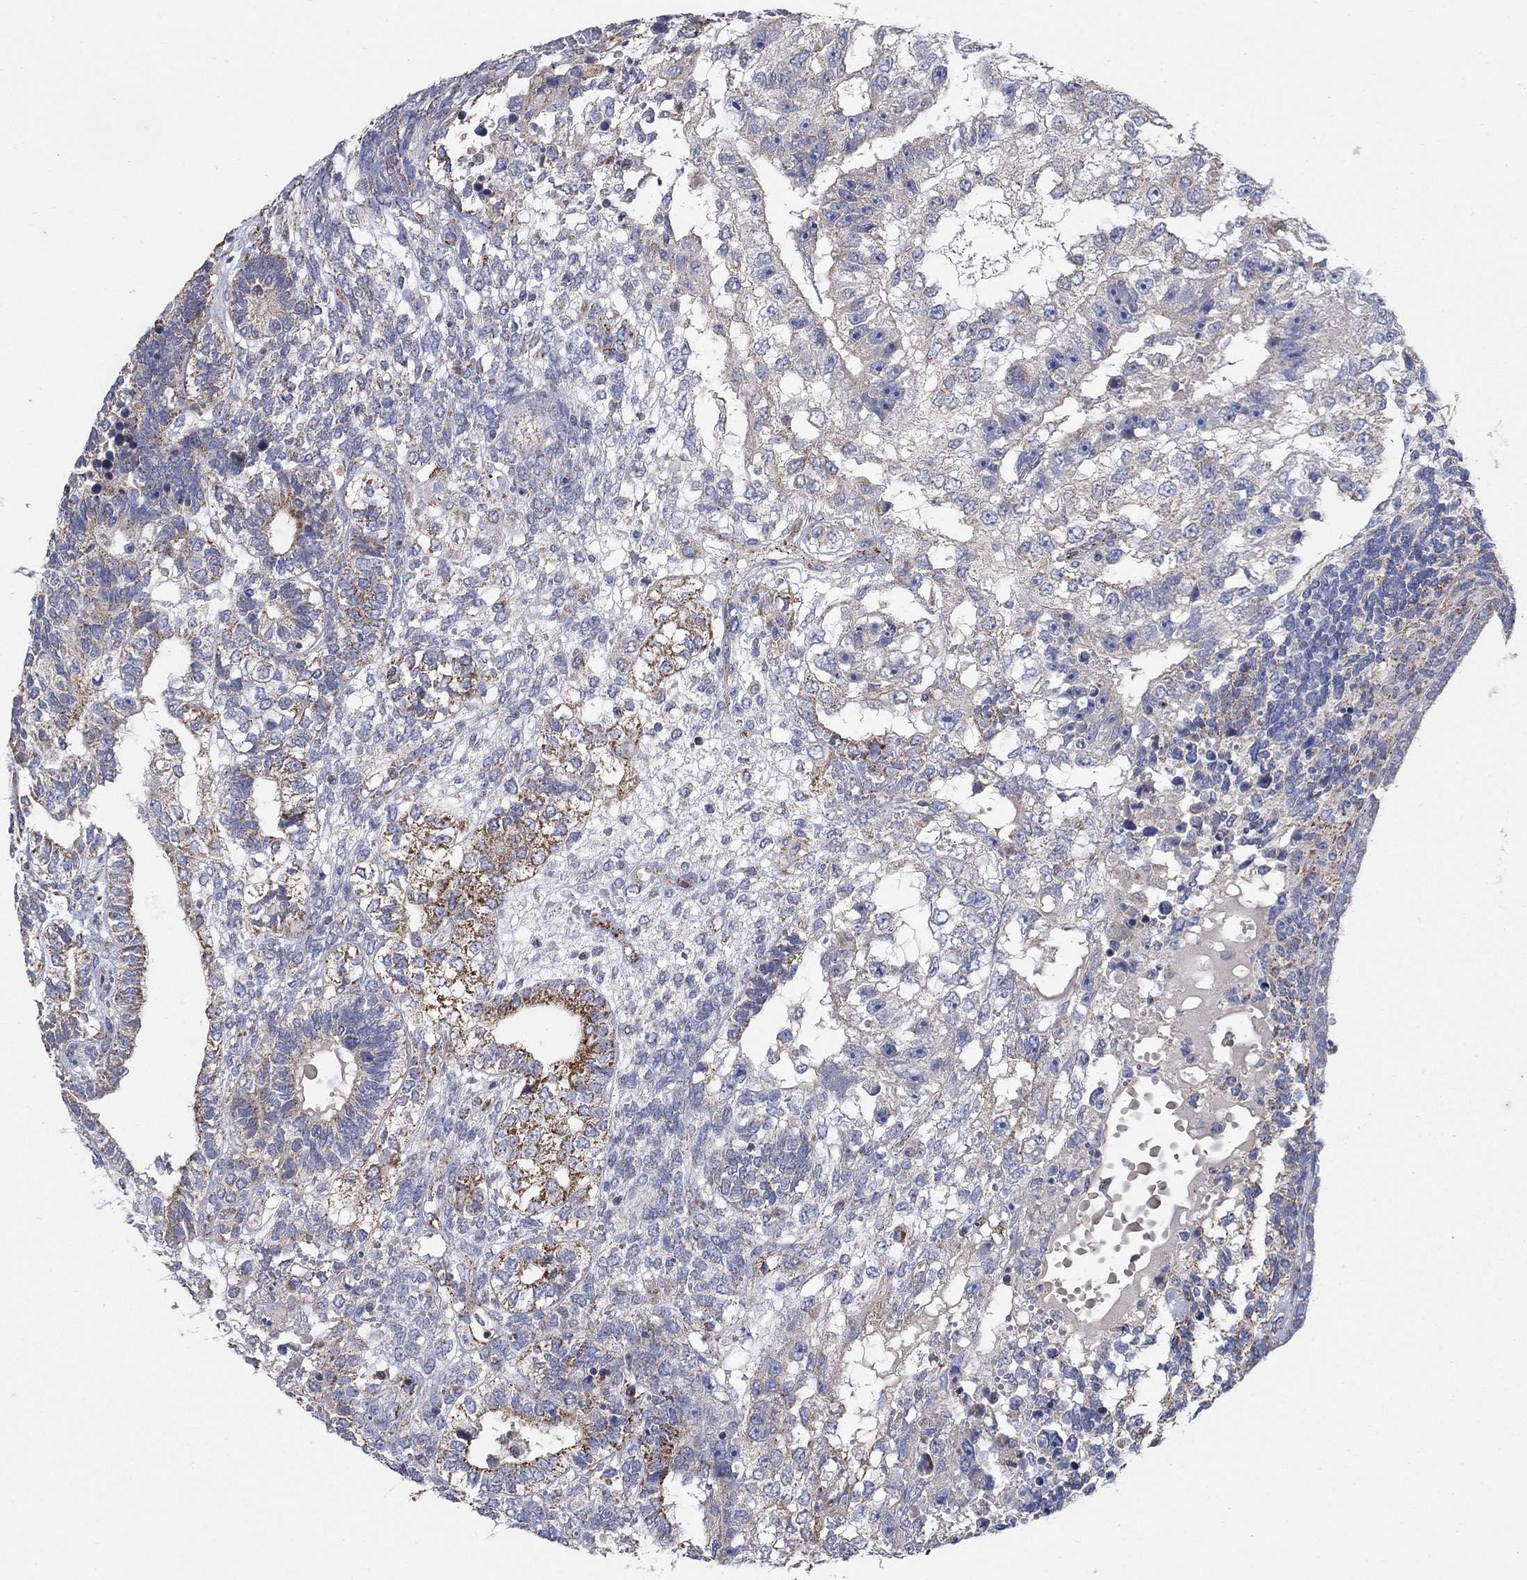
{"staining": {"intensity": "strong", "quantity": "<25%", "location": "cytoplasmic/membranous"}, "tissue": "testis cancer", "cell_type": "Tumor cells", "image_type": "cancer", "snomed": [{"axis": "morphology", "description": "Seminoma, NOS"}, {"axis": "morphology", "description": "Carcinoma, Embryonal, NOS"}, {"axis": "topography", "description": "Testis"}], "caption": "A medium amount of strong cytoplasmic/membranous positivity is seen in approximately <25% of tumor cells in testis cancer tissue.", "gene": "PNPLA2", "patient": {"sex": "male", "age": 41}}